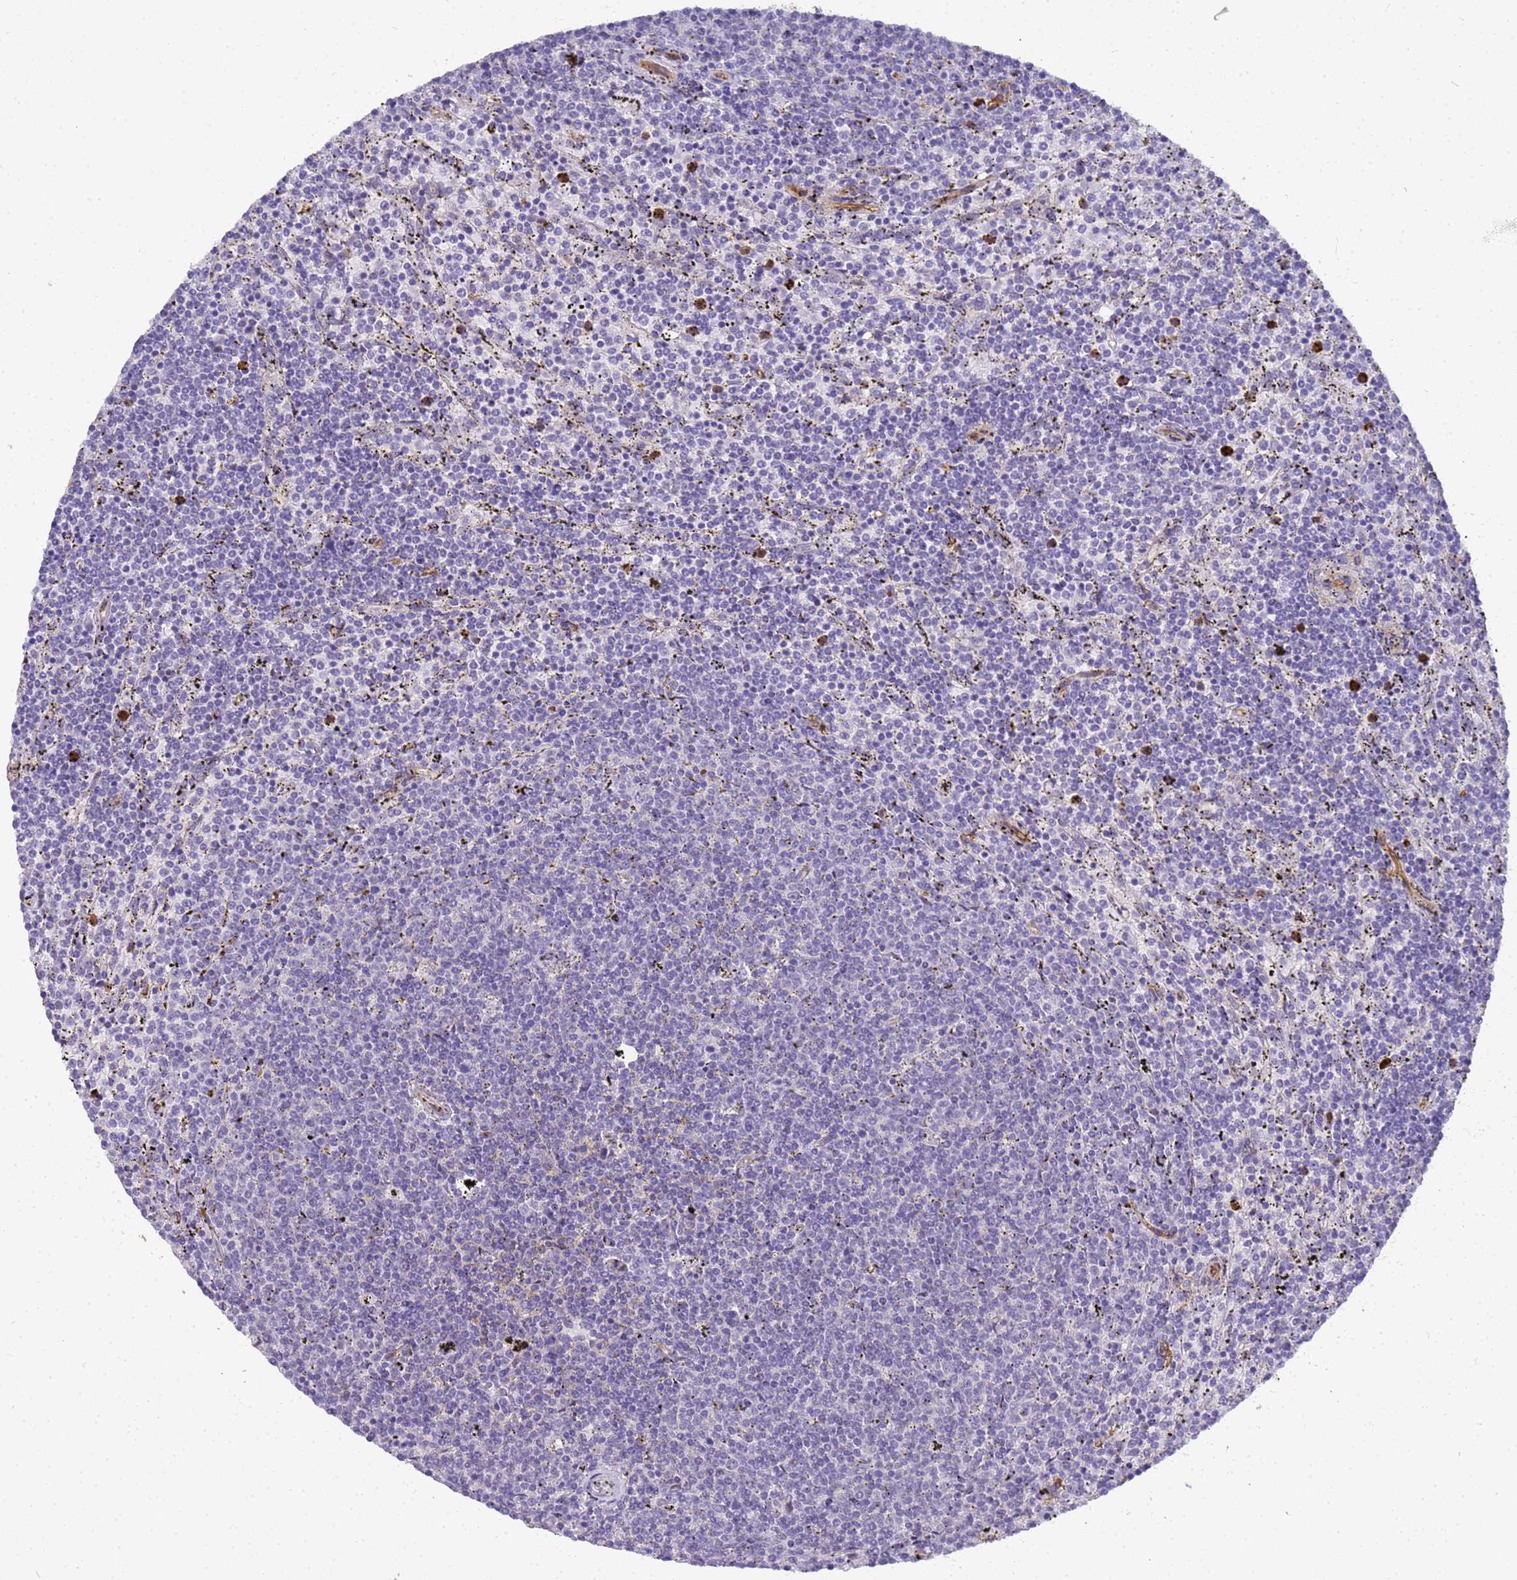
{"staining": {"intensity": "negative", "quantity": "none", "location": "none"}, "tissue": "lymphoma", "cell_type": "Tumor cells", "image_type": "cancer", "snomed": [{"axis": "morphology", "description": "Malignant lymphoma, non-Hodgkin's type, Low grade"}, {"axis": "topography", "description": "Spleen"}], "caption": "Lymphoma was stained to show a protein in brown. There is no significant positivity in tumor cells.", "gene": "GON4L", "patient": {"sex": "female", "age": 50}}